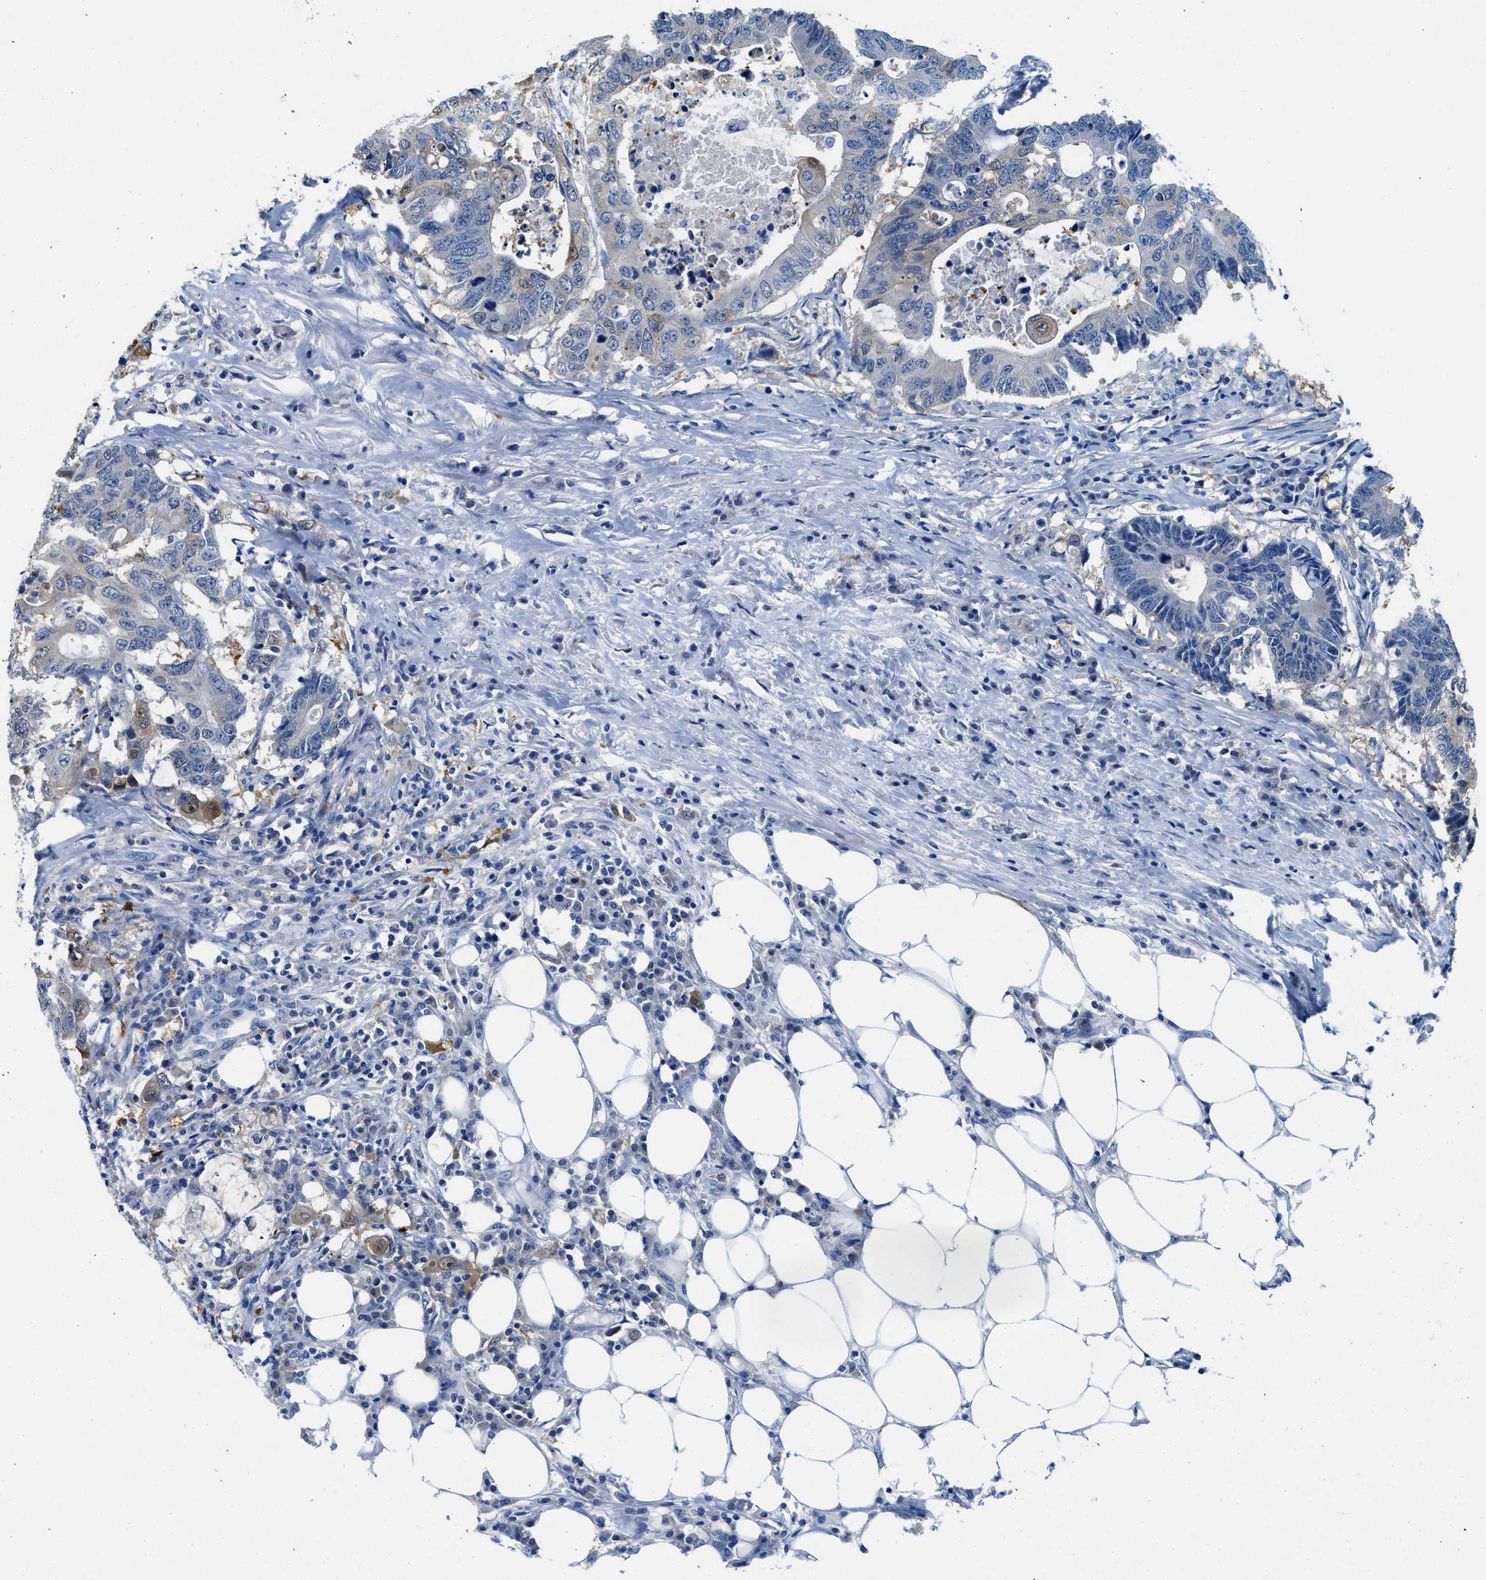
{"staining": {"intensity": "negative", "quantity": "none", "location": "none"}, "tissue": "colorectal cancer", "cell_type": "Tumor cells", "image_type": "cancer", "snomed": [{"axis": "morphology", "description": "Adenocarcinoma, NOS"}, {"axis": "topography", "description": "Colon"}], "caption": "IHC histopathology image of colorectal cancer (adenocarcinoma) stained for a protein (brown), which demonstrates no expression in tumor cells.", "gene": "FADS6", "patient": {"sex": "male", "age": 71}}